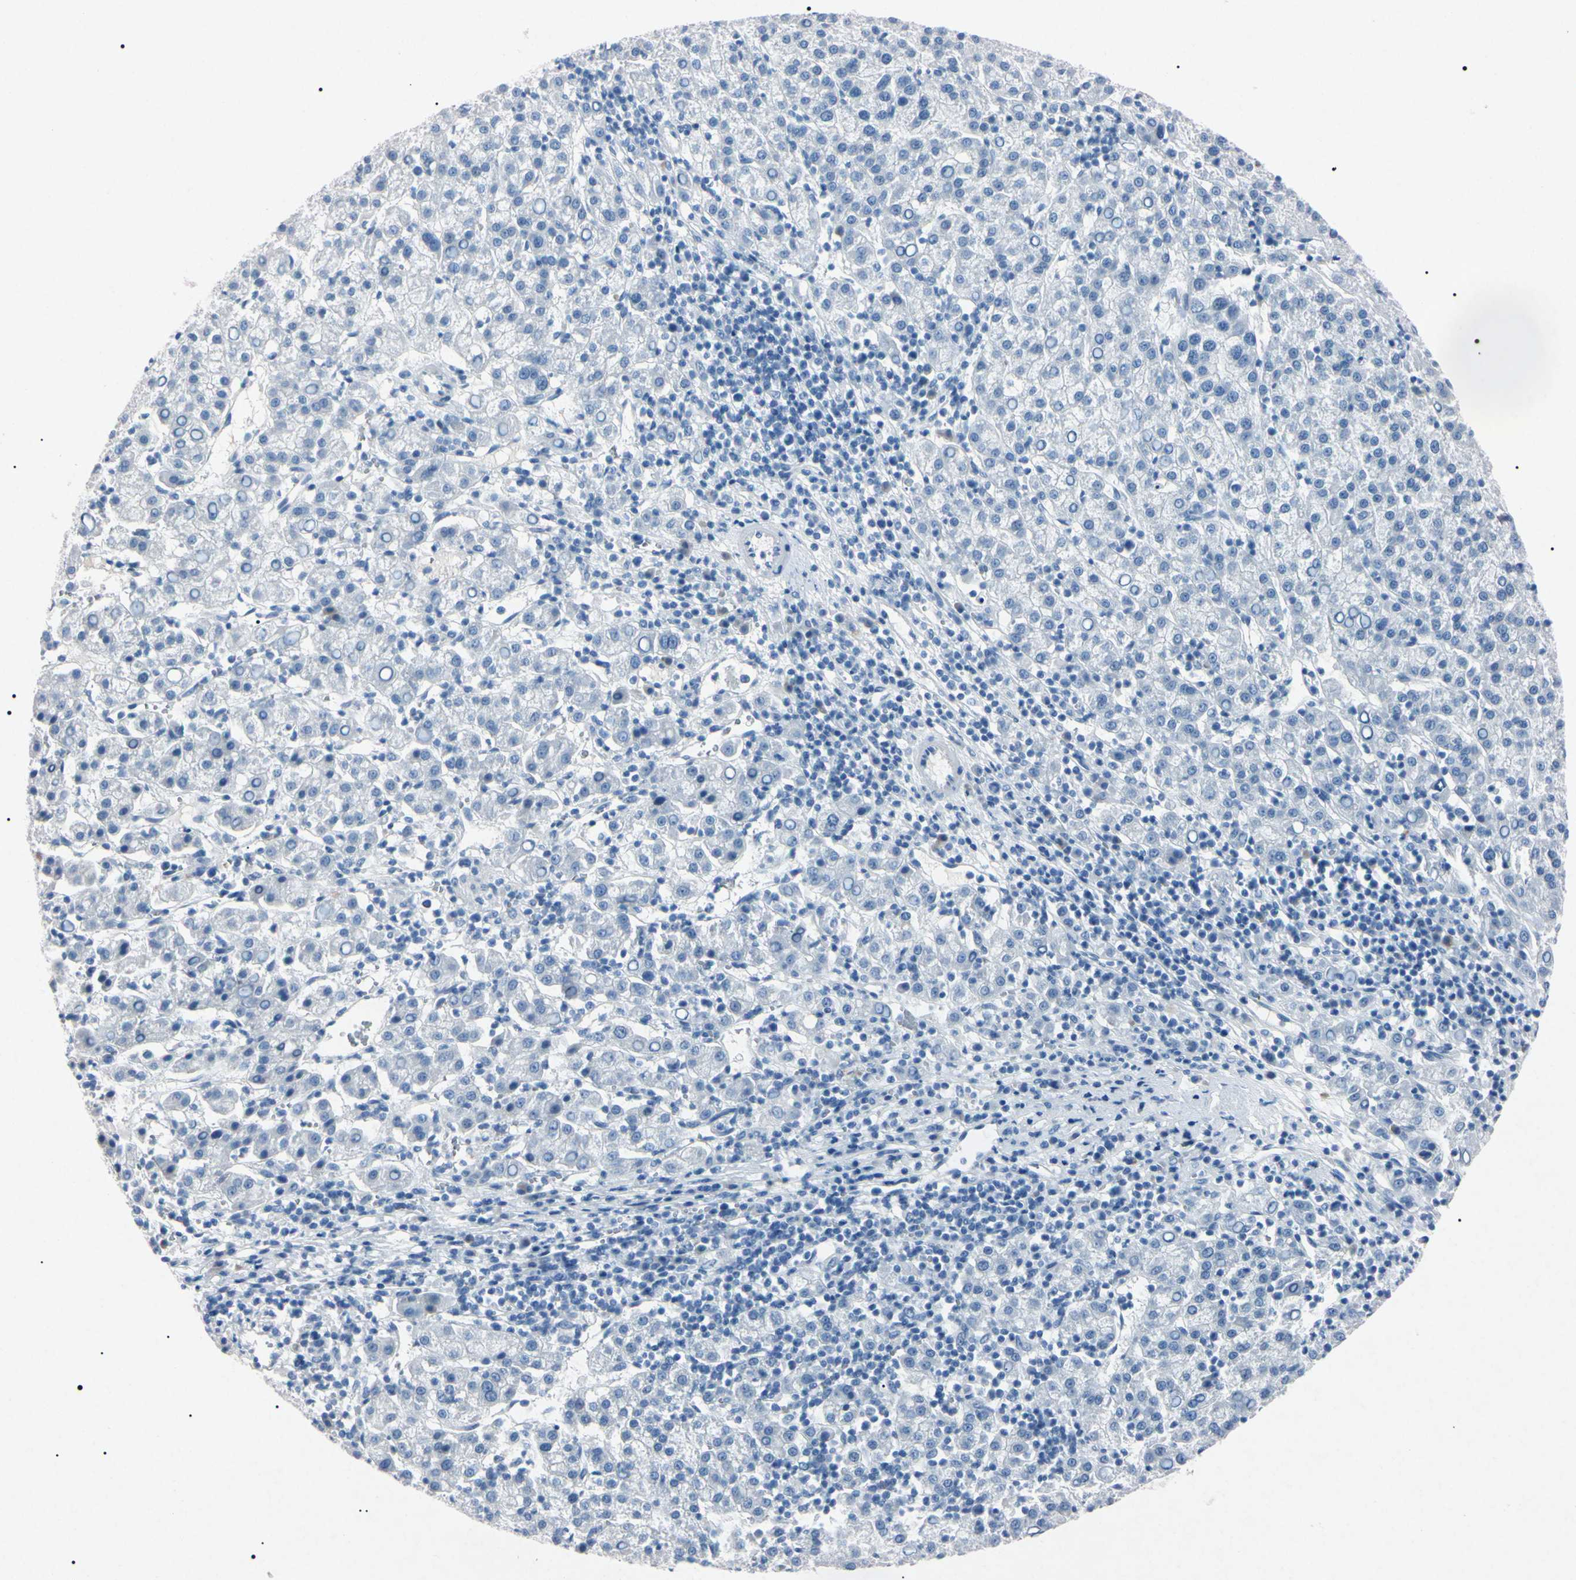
{"staining": {"intensity": "negative", "quantity": "none", "location": "none"}, "tissue": "liver cancer", "cell_type": "Tumor cells", "image_type": "cancer", "snomed": [{"axis": "morphology", "description": "Carcinoma, Hepatocellular, NOS"}, {"axis": "topography", "description": "Liver"}], "caption": "Immunohistochemistry (IHC) micrograph of neoplastic tissue: human hepatocellular carcinoma (liver) stained with DAB displays no significant protein expression in tumor cells. The staining was performed using DAB to visualize the protein expression in brown, while the nuclei were stained in blue with hematoxylin (Magnification: 20x).", "gene": "ELN", "patient": {"sex": "female", "age": 58}}